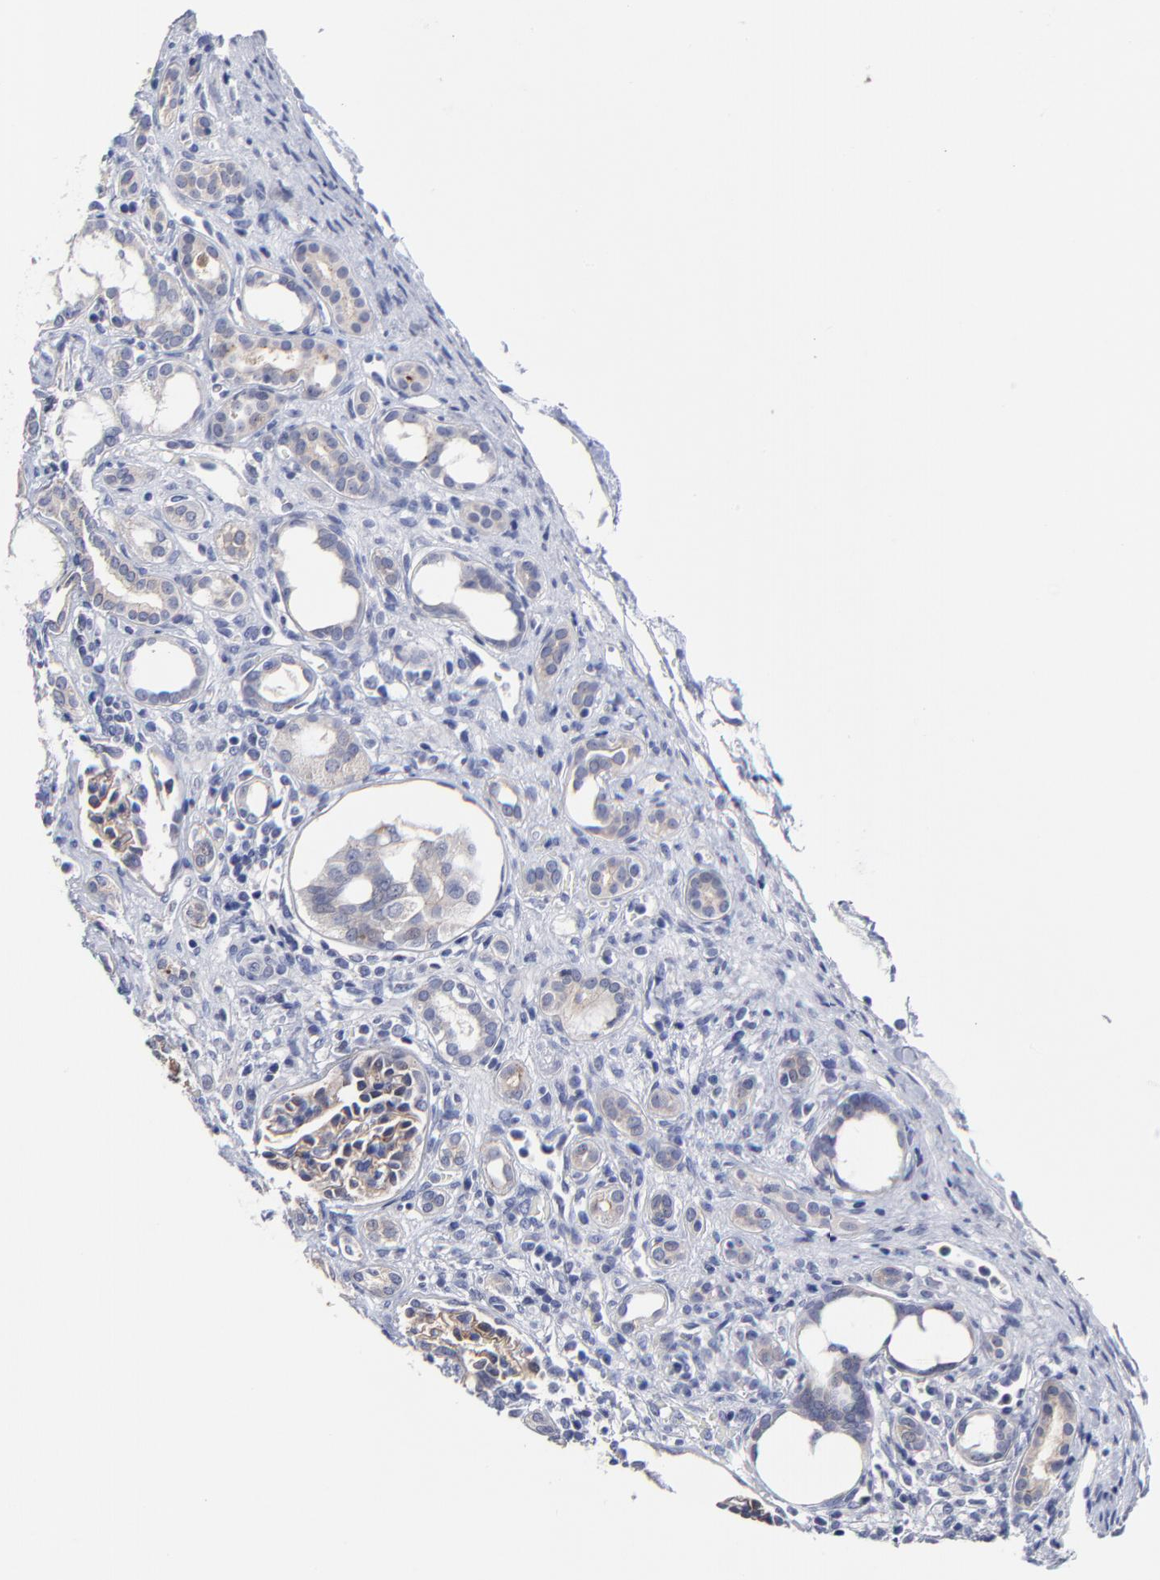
{"staining": {"intensity": "negative", "quantity": "none", "location": "none"}, "tissue": "kidney", "cell_type": "Cells in glomeruli", "image_type": "normal", "snomed": [{"axis": "morphology", "description": "Normal tissue, NOS"}, {"axis": "topography", "description": "Kidney"}], "caption": "DAB (3,3'-diaminobenzidine) immunohistochemical staining of benign human kidney shows no significant expression in cells in glomeruli.", "gene": "CXADR", "patient": {"sex": "male", "age": 7}}